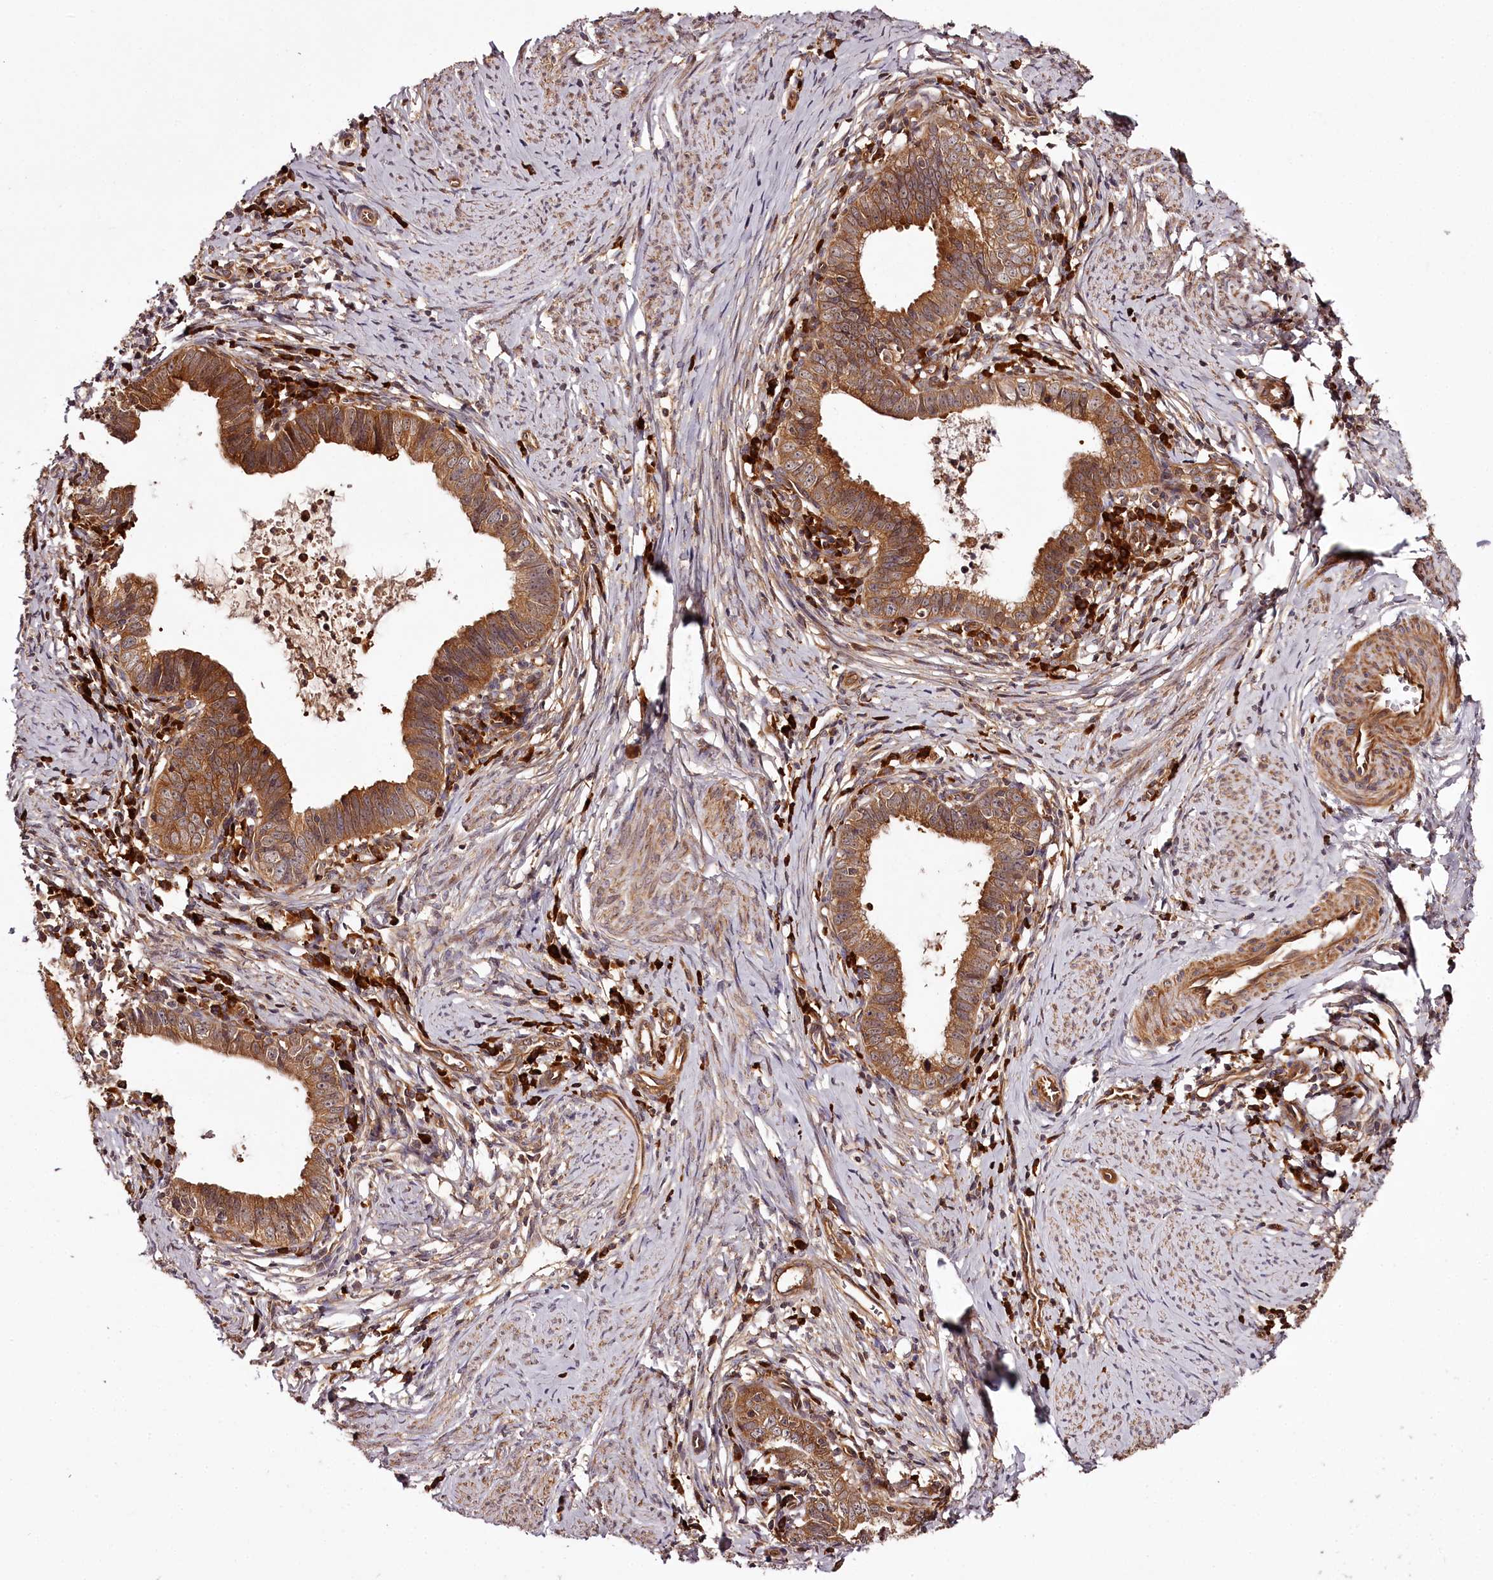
{"staining": {"intensity": "moderate", "quantity": ">75%", "location": "cytoplasmic/membranous"}, "tissue": "cervical cancer", "cell_type": "Tumor cells", "image_type": "cancer", "snomed": [{"axis": "morphology", "description": "Adenocarcinoma, NOS"}, {"axis": "topography", "description": "Cervix"}], "caption": "This histopathology image displays immunohistochemistry (IHC) staining of human adenocarcinoma (cervical), with medium moderate cytoplasmic/membranous staining in approximately >75% of tumor cells.", "gene": "TARS1", "patient": {"sex": "female", "age": 36}}